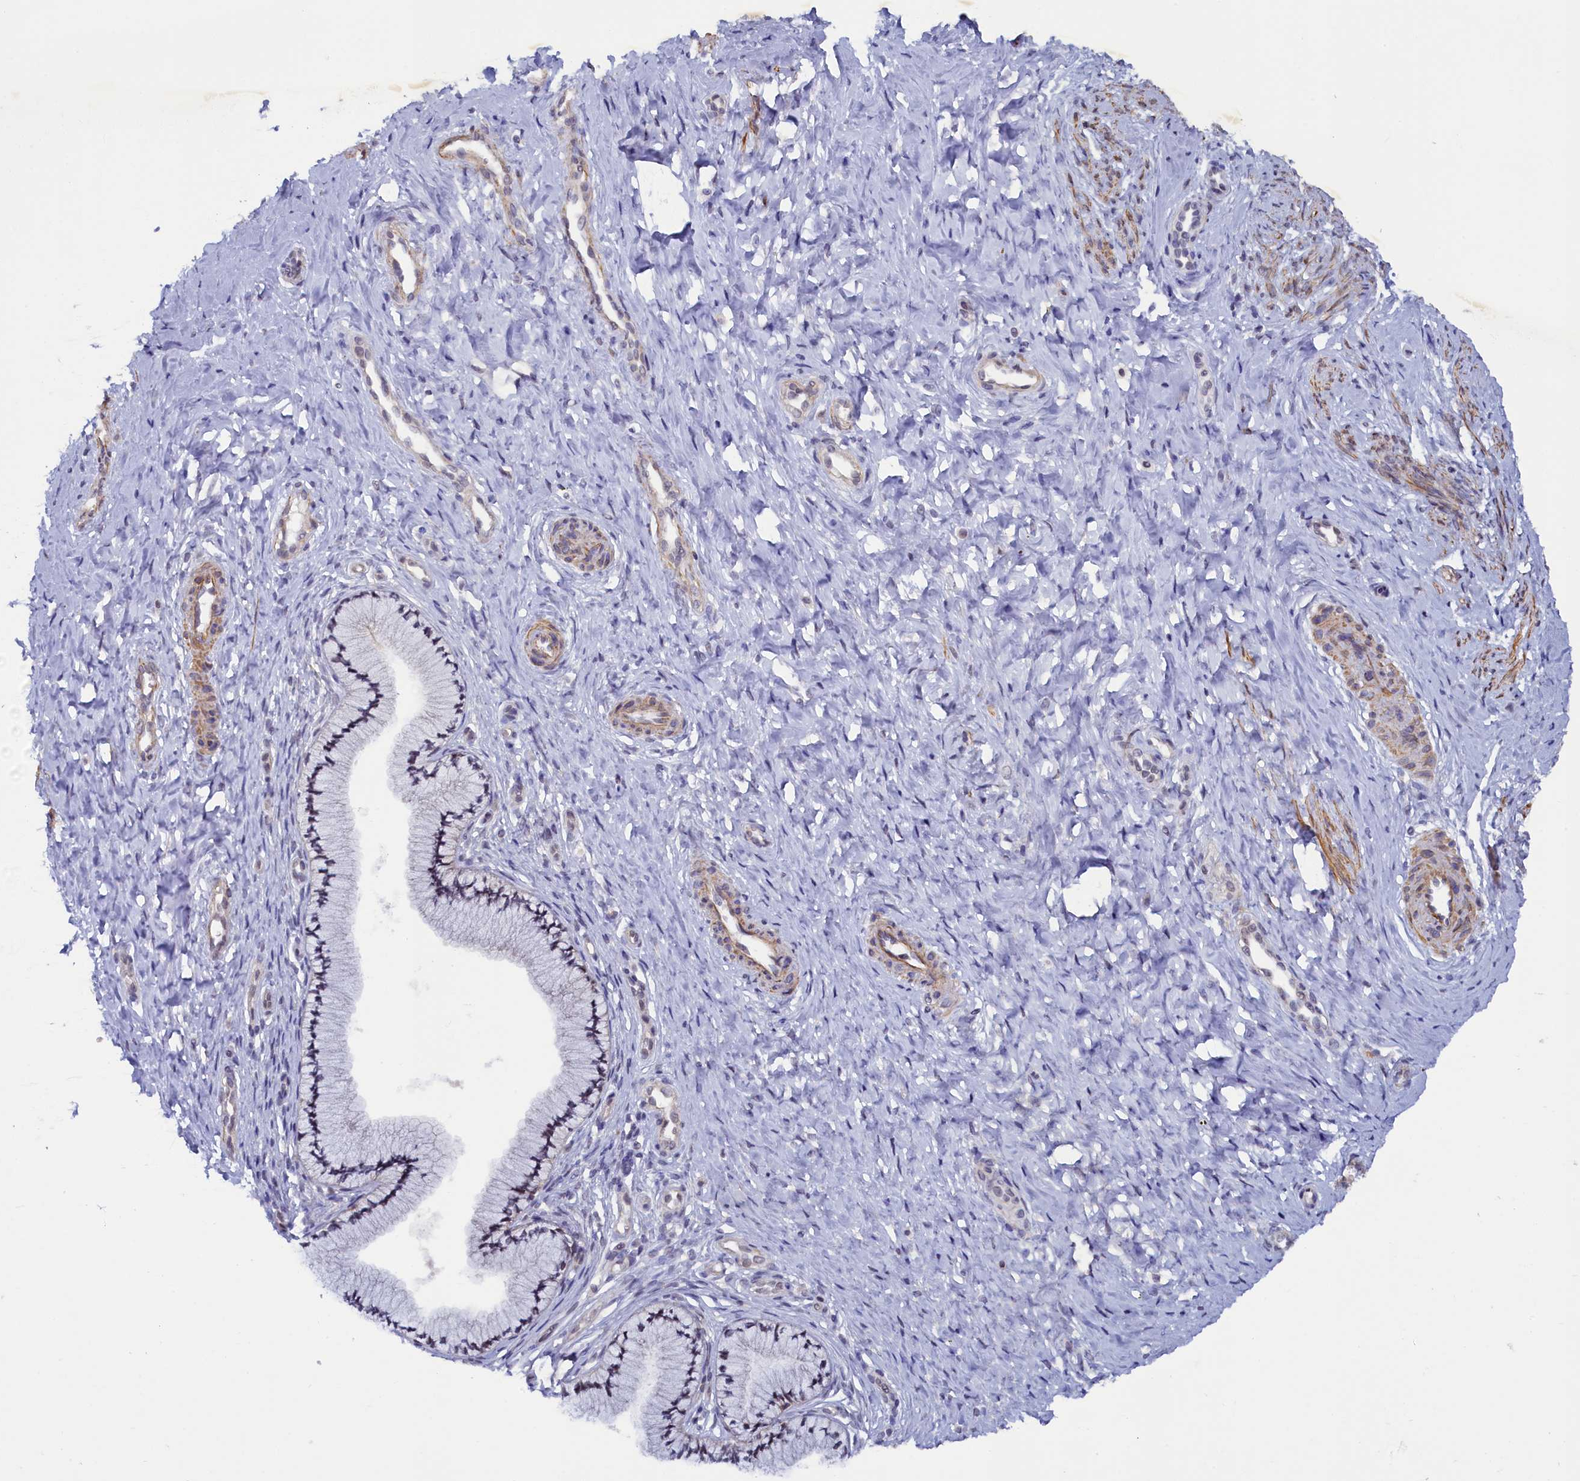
{"staining": {"intensity": "moderate", "quantity": "25%-75%", "location": "nuclear"}, "tissue": "cervix", "cell_type": "Glandular cells", "image_type": "normal", "snomed": [{"axis": "morphology", "description": "Normal tissue, NOS"}, {"axis": "topography", "description": "Cervix"}], "caption": "The micrograph reveals immunohistochemical staining of unremarkable cervix. There is moderate nuclear positivity is present in approximately 25%-75% of glandular cells. The protein is stained brown, and the nuclei are stained in blue (DAB IHC with brightfield microscopy, high magnification).", "gene": "INTS14", "patient": {"sex": "female", "age": 36}}